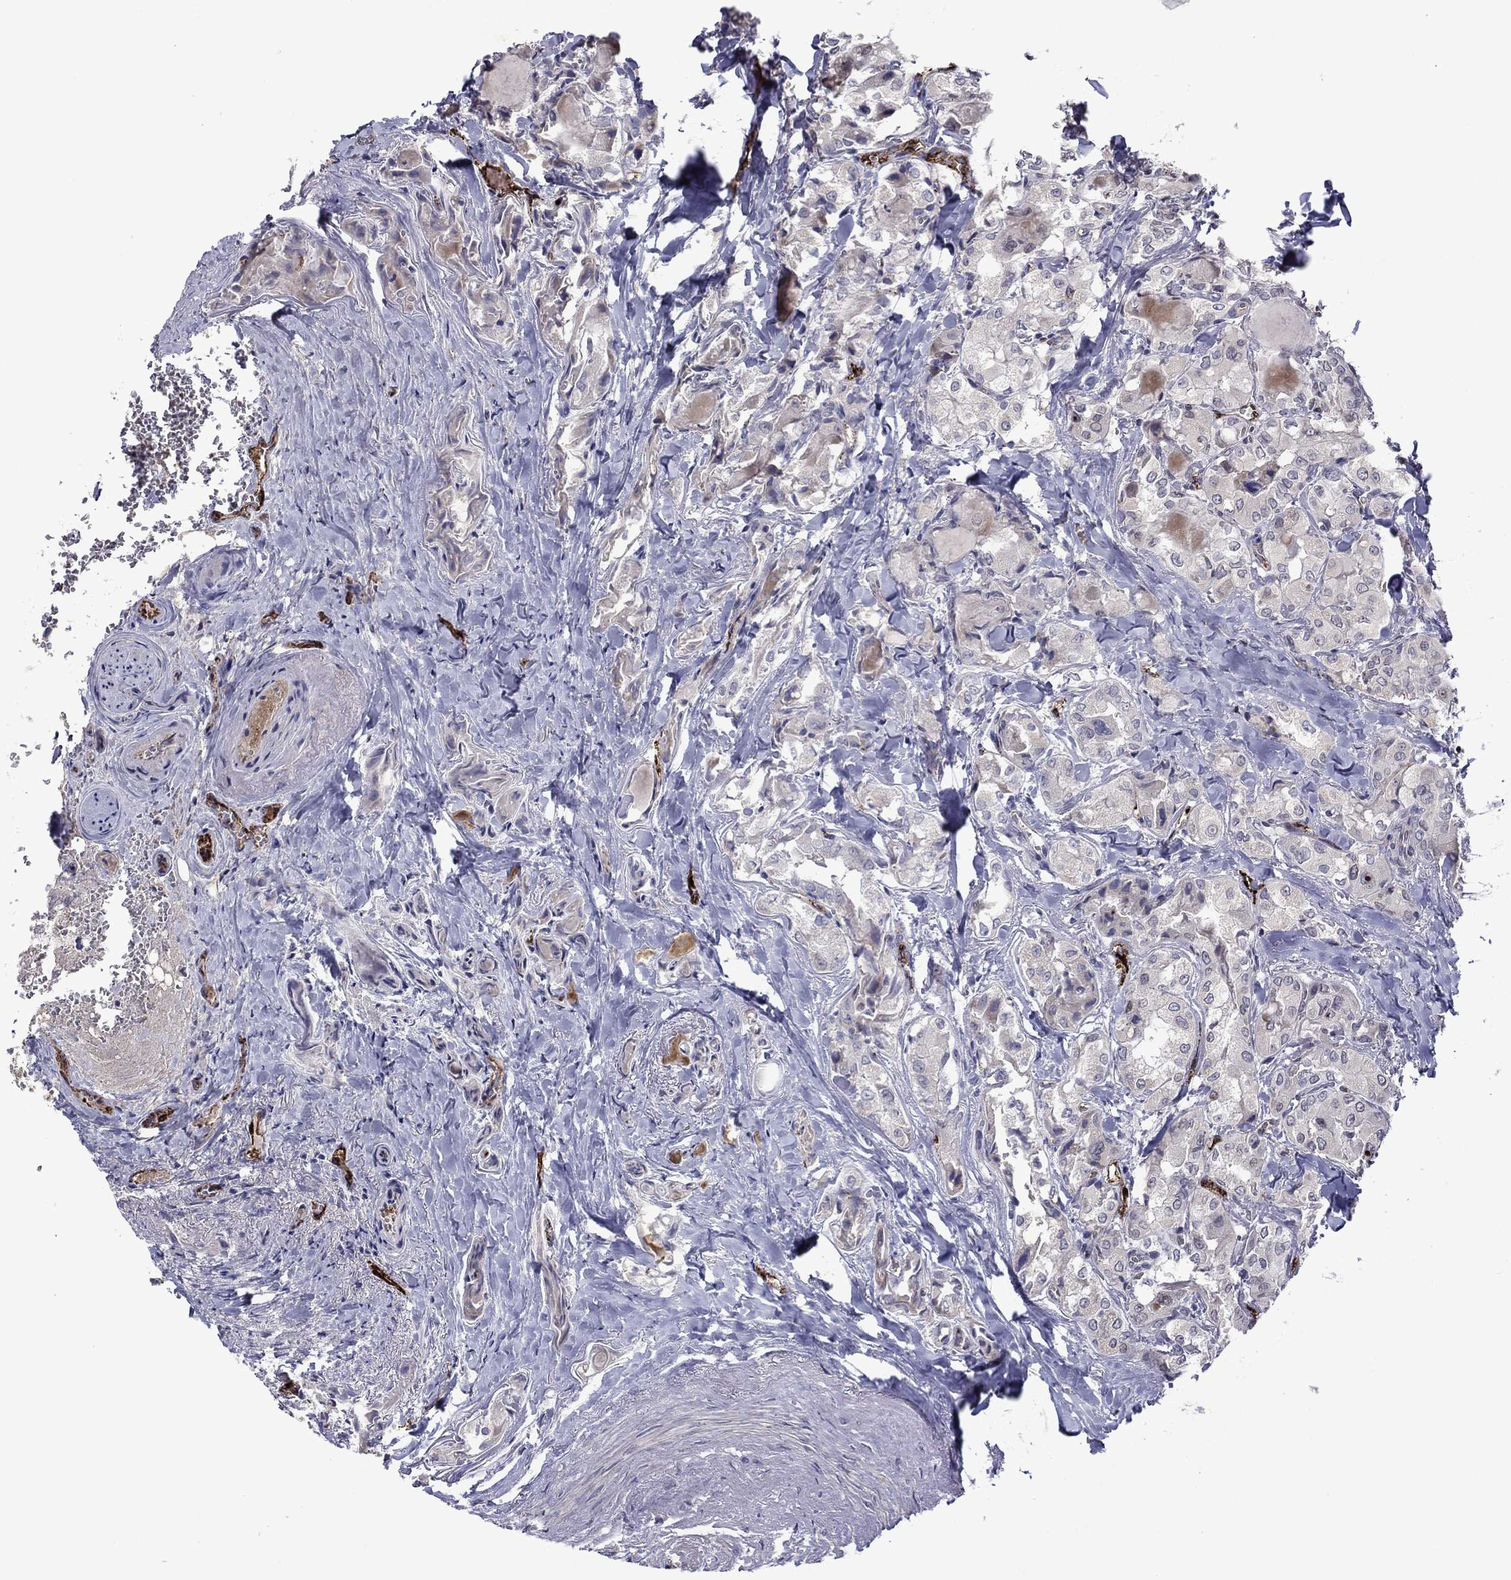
{"staining": {"intensity": "negative", "quantity": "none", "location": "none"}, "tissue": "thyroid cancer", "cell_type": "Tumor cells", "image_type": "cancer", "snomed": [{"axis": "morphology", "description": "Normal tissue, NOS"}, {"axis": "morphology", "description": "Papillary adenocarcinoma, NOS"}, {"axis": "topography", "description": "Thyroid gland"}], "caption": "Immunohistochemical staining of human thyroid cancer exhibits no significant staining in tumor cells.", "gene": "SLITRK1", "patient": {"sex": "female", "age": 66}}